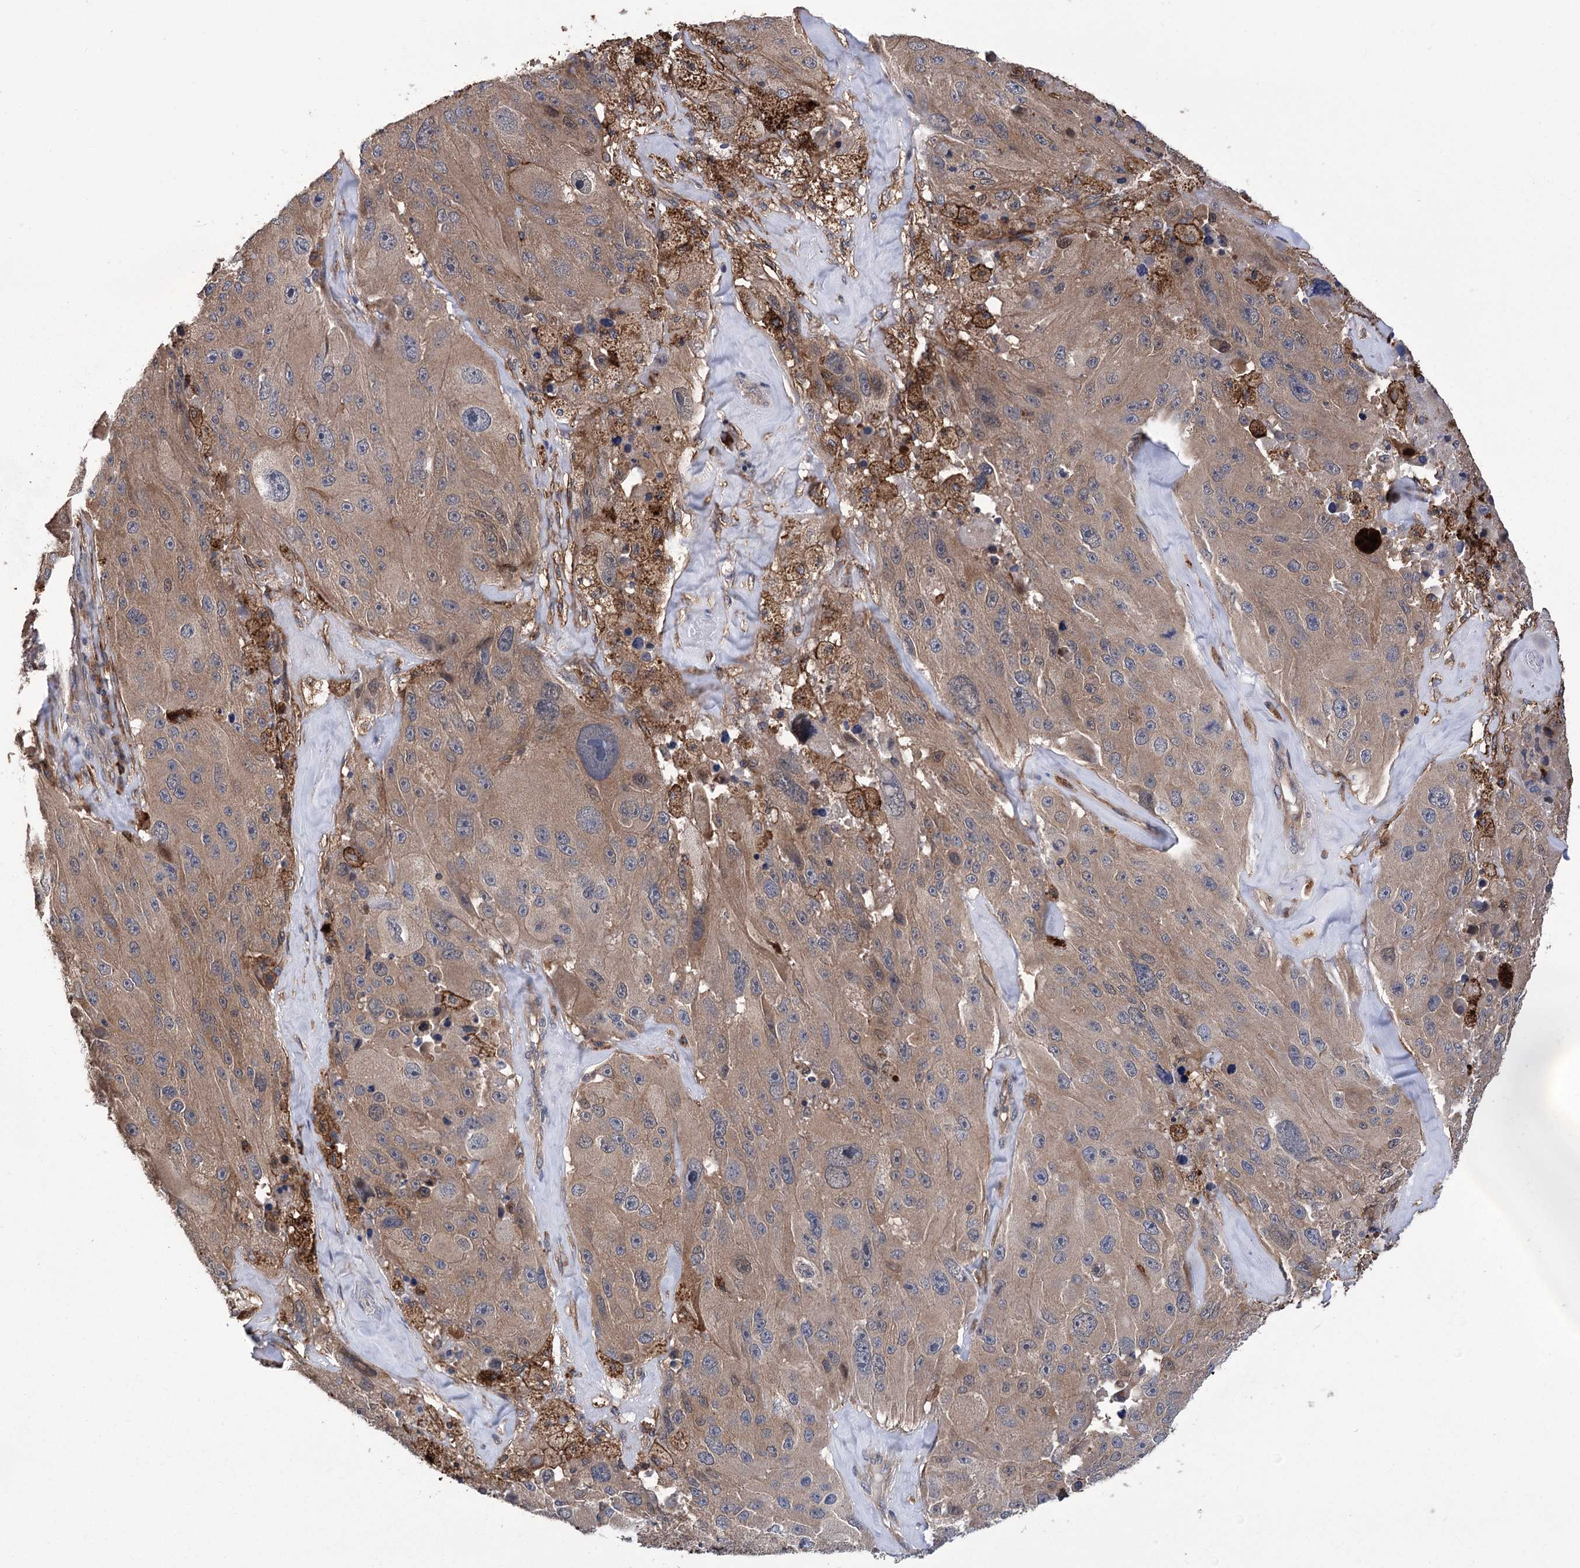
{"staining": {"intensity": "moderate", "quantity": ">75%", "location": "cytoplasmic/membranous"}, "tissue": "melanoma", "cell_type": "Tumor cells", "image_type": "cancer", "snomed": [{"axis": "morphology", "description": "Malignant melanoma, Metastatic site"}, {"axis": "topography", "description": "Lymph node"}], "caption": "Melanoma stained for a protein (brown) demonstrates moderate cytoplasmic/membranous positive positivity in approximately >75% of tumor cells.", "gene": "DPP3", "patient": {"sex": "male", "age": 62}}